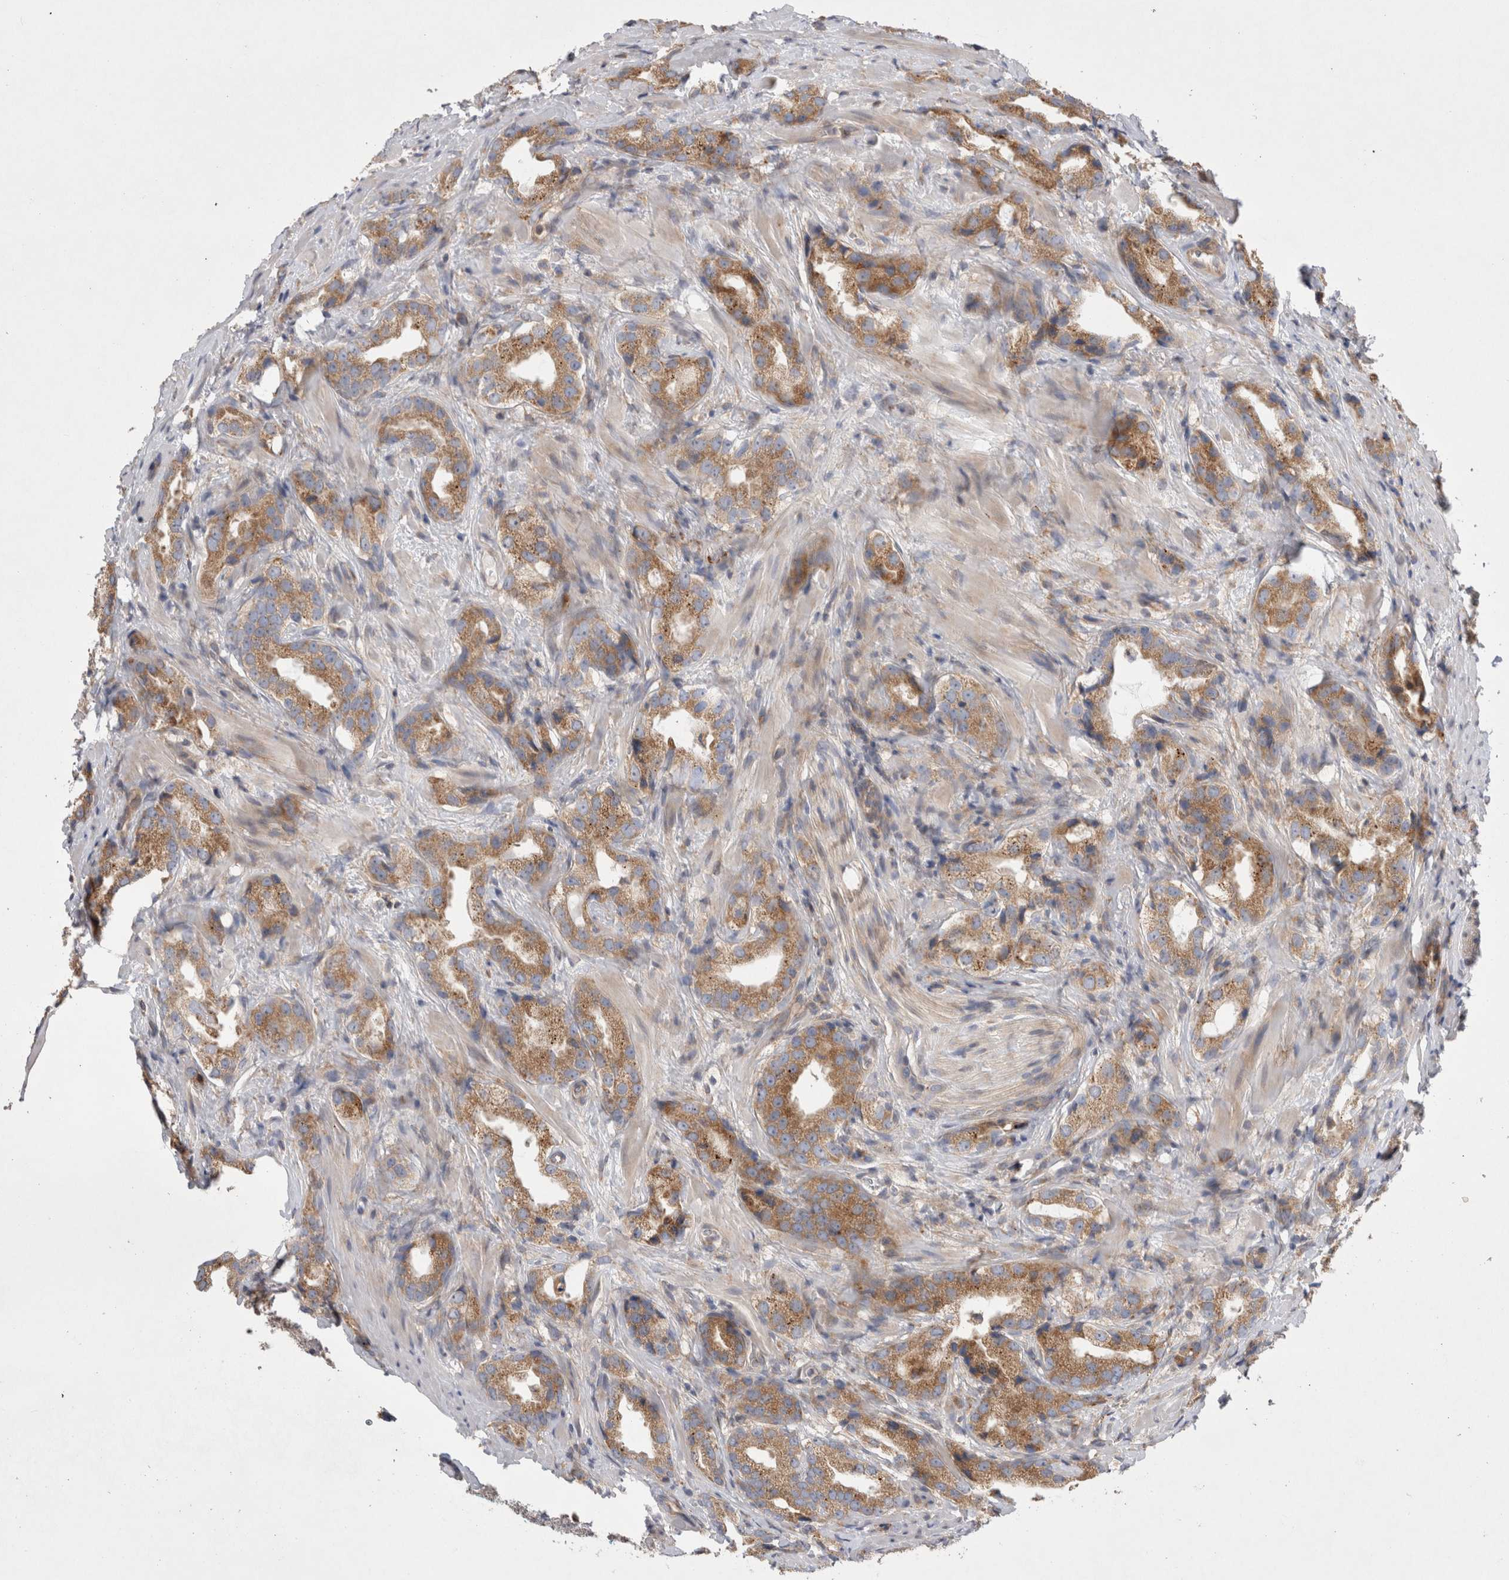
{"staining": {"intensity": "moderate", "quantity": ">75%", "location": "cytoplasmic/membranous"}, "tissue": "prostate cancer", "cell_type": "Tumor cells", "image_type": "cancer", "snomed": [{"axis": "morphology", "description": "Adenocarcinoma, High grade"}, {"axis": "topography", "description": "Prostate"}], "caption": "Protein expression analysis of human adenocarcinoma (high-grade) (prostate) reveals moderate cytoplasmic/membranous staining in approximately >75% of tumor cells.", "gene": "TBC1D16", "patient": {"sex": "male", "age": 63}}